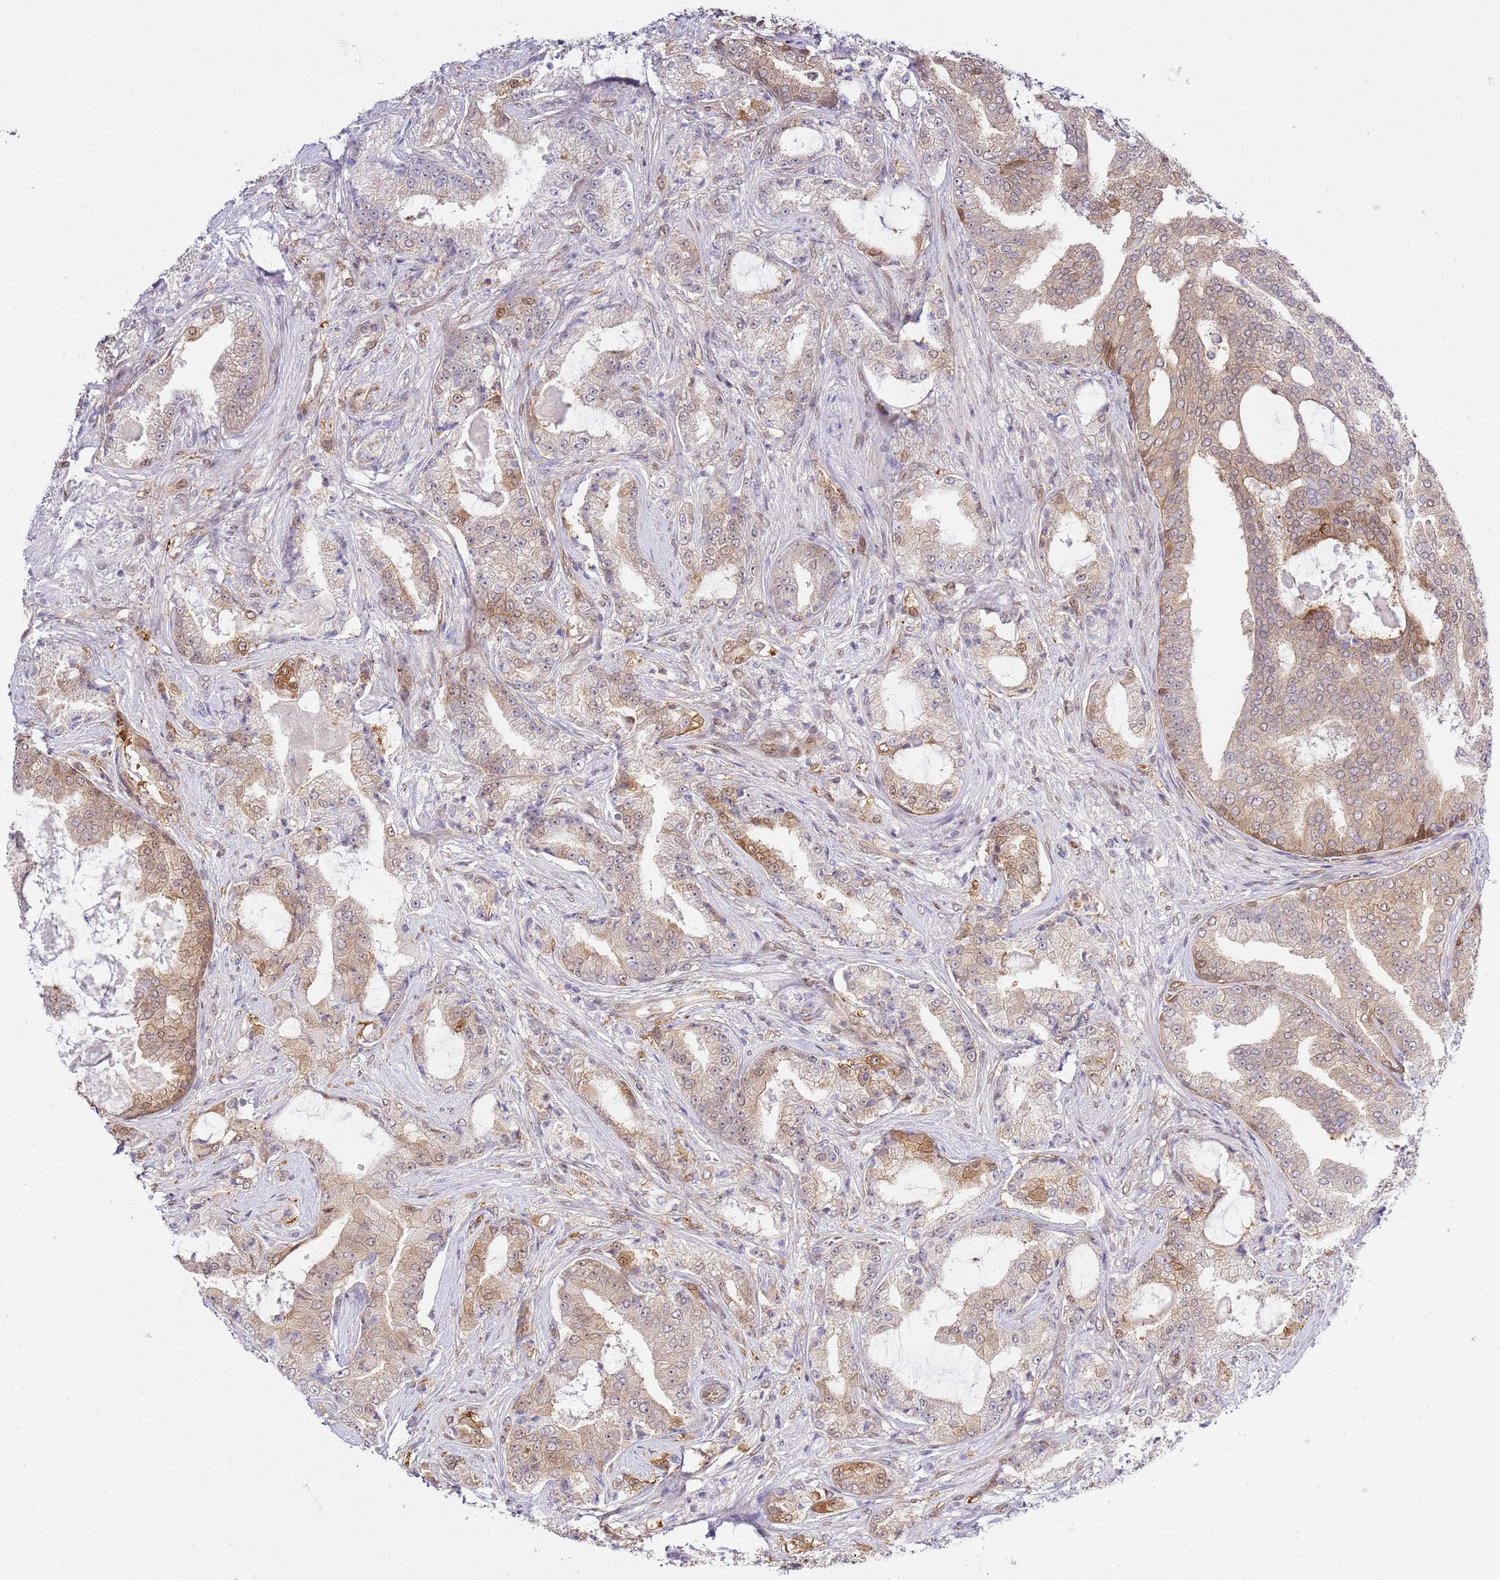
{"staining": {"intensity": "moderate", "quantity": "25%-75%", "location": "cytoplasmic/membranous,nuclear"}, "tissue": "prostate cancer", "cell_type": "Tumor cells", "image_type": "cancer", "snomed": [{"axis": "morphology", "description": "Adenocarcinoma, High grade"}, {"axis": "topography", "description": "Prostate"}], "caption": "Brown immunohistochemical staining in human prostate cancer shows moderate cytoplasmic/membranous and nuclear expression in about 25%-75% of tumor cells.", "gene": "TRIM37", "patient": {"sex": "male", "age": 68}}